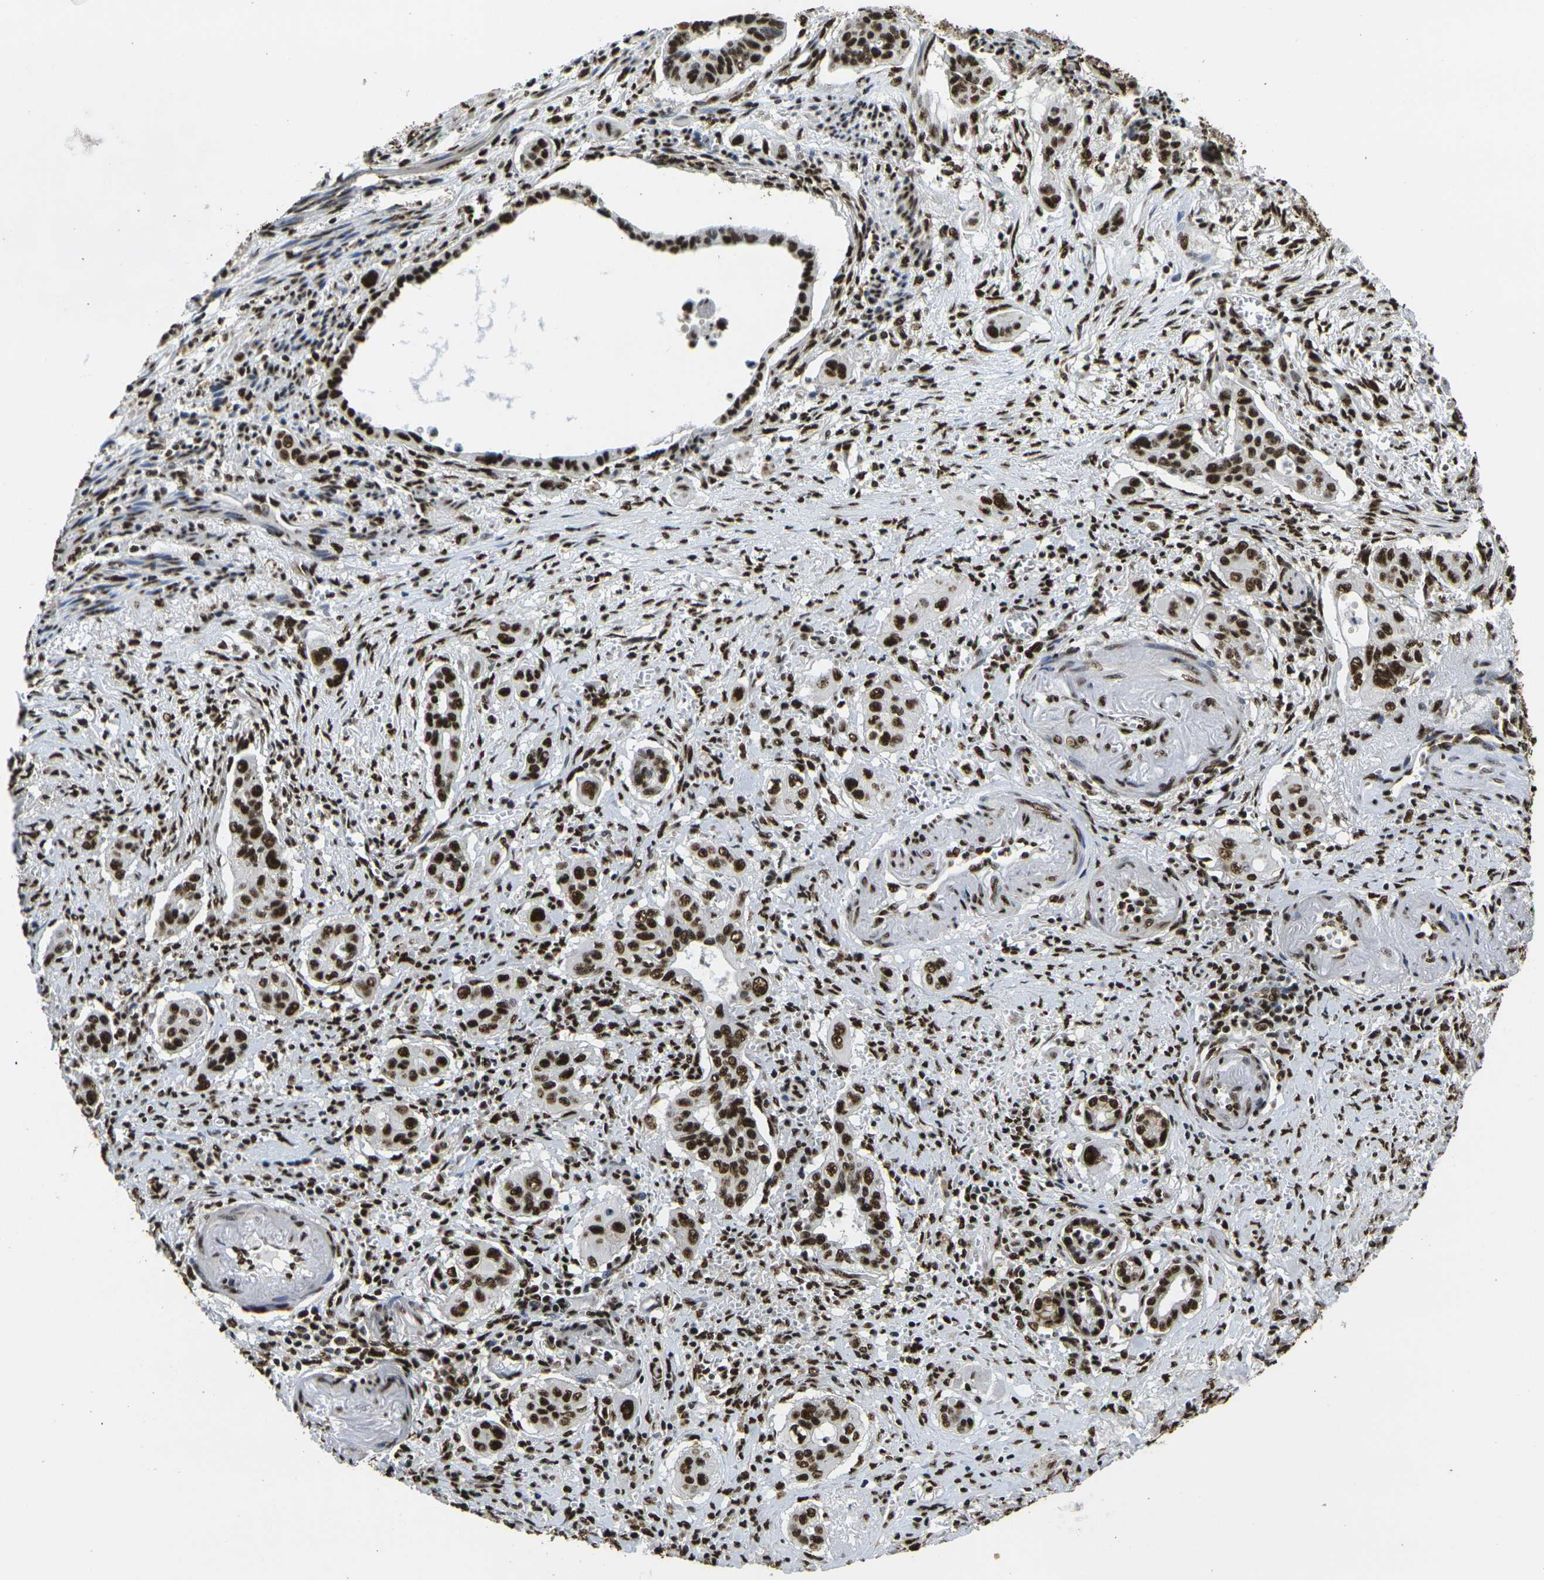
{"staining": {"intensity": "strong", "quantity": ">75%", "location": "nuclear"}, "tissue": "pancreatic cancer", "cell_type": "Tumor cells", "image_type": "cancer", "snomed": [{"axis": "morphology", "description": "Adenocarcinoma, NOS"}, {"axis": "topography", "description": "Pancreas"}], "caption": "Strong nuclear expression for a protein is present in about >75% of tumor cells of pancreatic adenocarcinoma using immunohistochemistry.", "gene": "SMARCC1", "patient": {"sex": "male", "age": 77}}